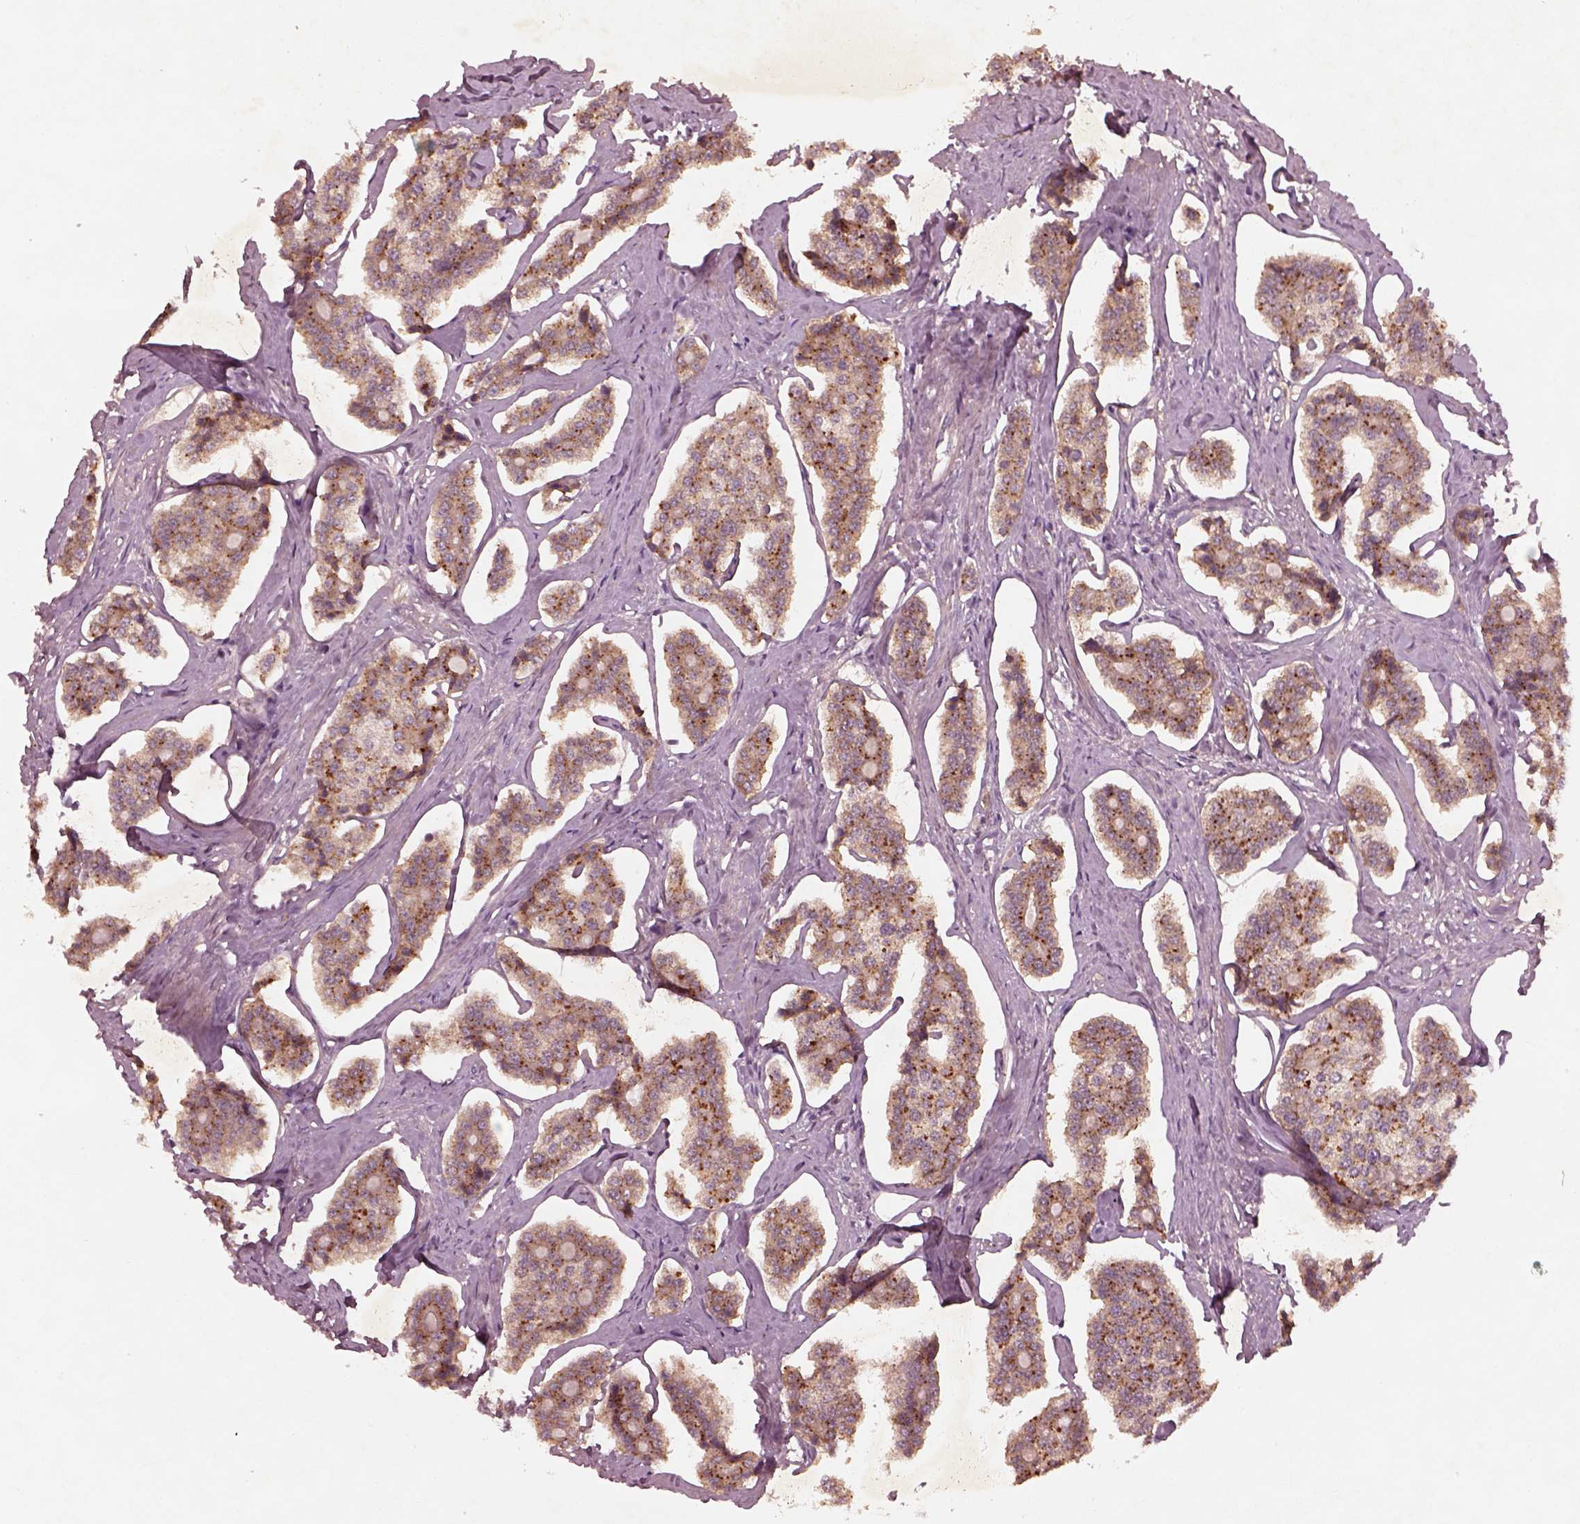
{"staining": {"intensity": "moderate", "quantity": ">75%", "location": "cytoplasmic/membranous"}, "tissue": "carcinoid", "cell_type": "Tumor cells", "image_type": "cancer", "snomed": [{"axis": "morphology", "description": "Carcinoid, malignant, NOS"}, {"axis": "topography", "description": "Small intestine"}], "caption": "Immunohistochemical staining of human malignant carcinoid shows moderate cytoplasmic/membranous protein staining in about >75% of tumor cells.", "gene": "FAM234A", "patient": {"sex": "female", "age": 65}}